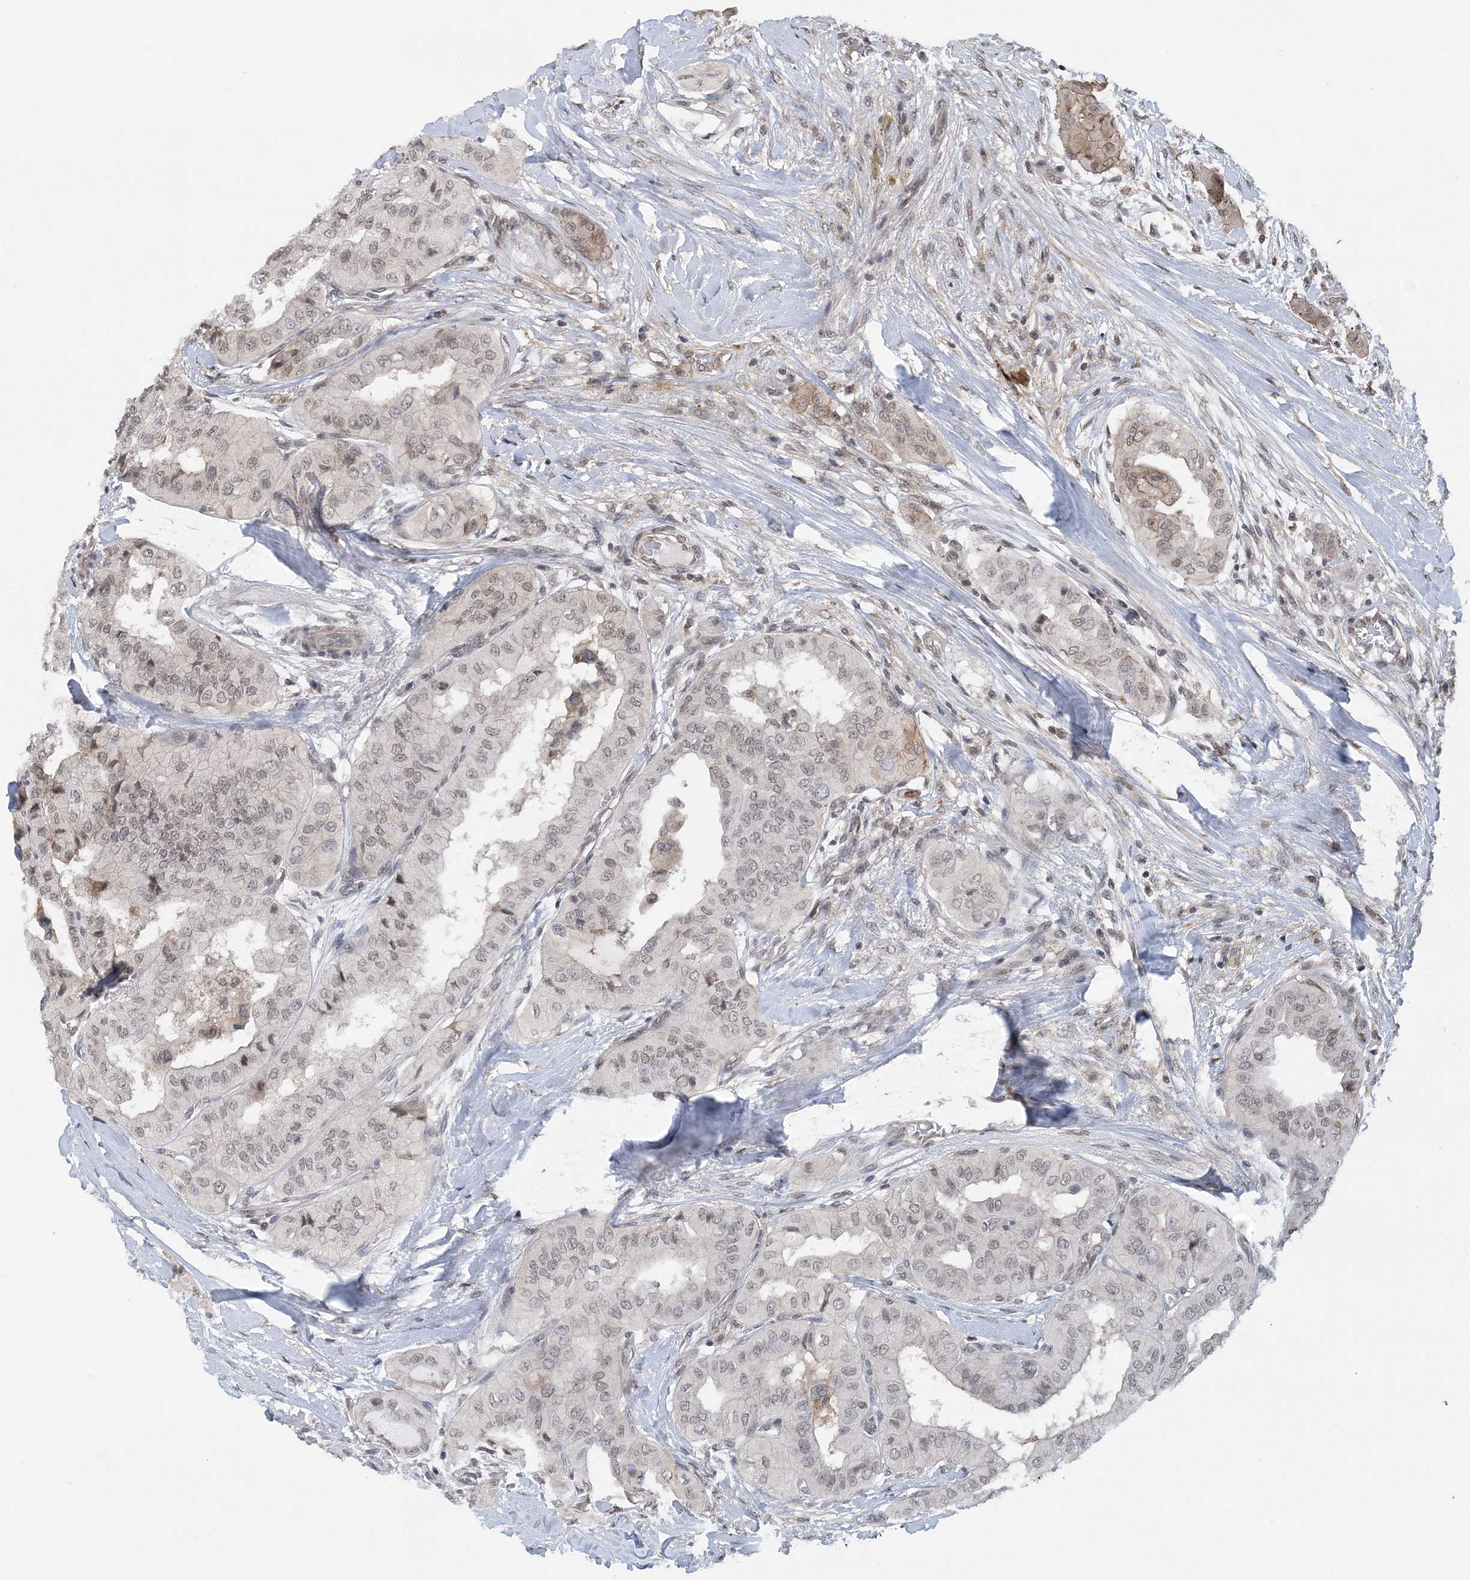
{"staining": {"intensity": "weak", "quantity": ">75%", "location": "cytoplasmic/membranous,nuclear"}, "tissue": "thyroid cancer", "cell_type": "Tumor cells", "image_type": "cancer", "snomed": [{"axis": "morphology", "description": "Papillary adenocarcinoma, NOS"}, {"axis": "topography", "description": "Thyroid gland"}], "caption": "DAB immunohistochemical staining of human thyroid cancer exhibits weak cytoplasmic/membranous and nuclear protein expression in approximately >75% of tumor cells.", "gene": "CCDC152", "patient": {"sex": "female", "age": 59}}